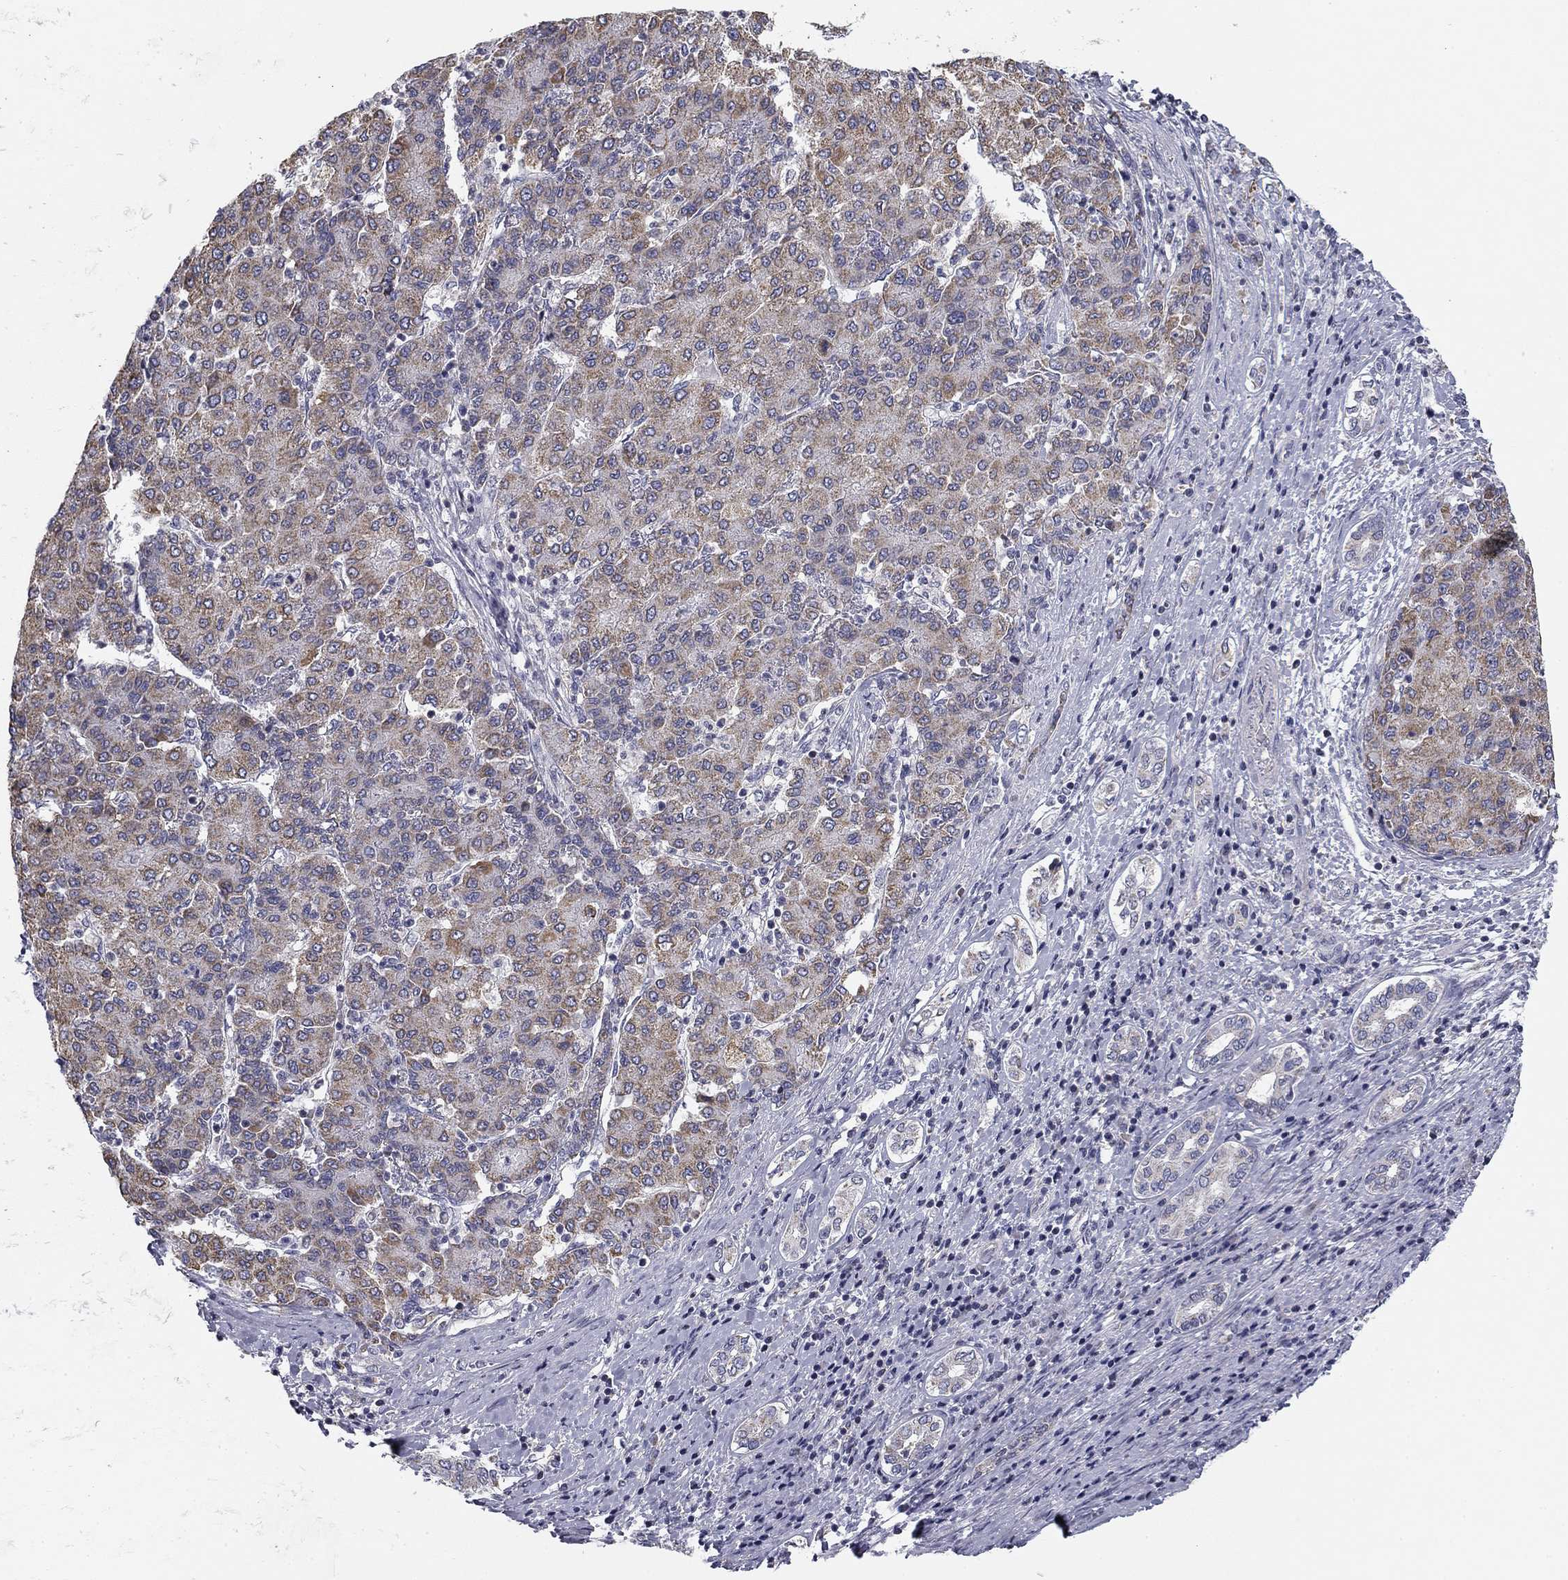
{"staining": {"intensity": "weak", "quantity": "25%-75%", "location": "cytoplasmic/membranous"}, "tissue": "liver cancer", "cell_type": "Tumor cells", "image_type": "cancer", "snomed": [{"axis": "morphology", "description": "Carcinoma, Hepatocellular, NOS"}, {"axis": "topography", "description": "Liver"}], "caption": "Immunohistochemistry of hepatocellular carcinoma (liver) displays low levels of weak cytoplasmic/membranous staining in about 25%-75% of tumor cells.", "gene": "SLC2A9", "patient": {"sex": "male", "age": 65}}